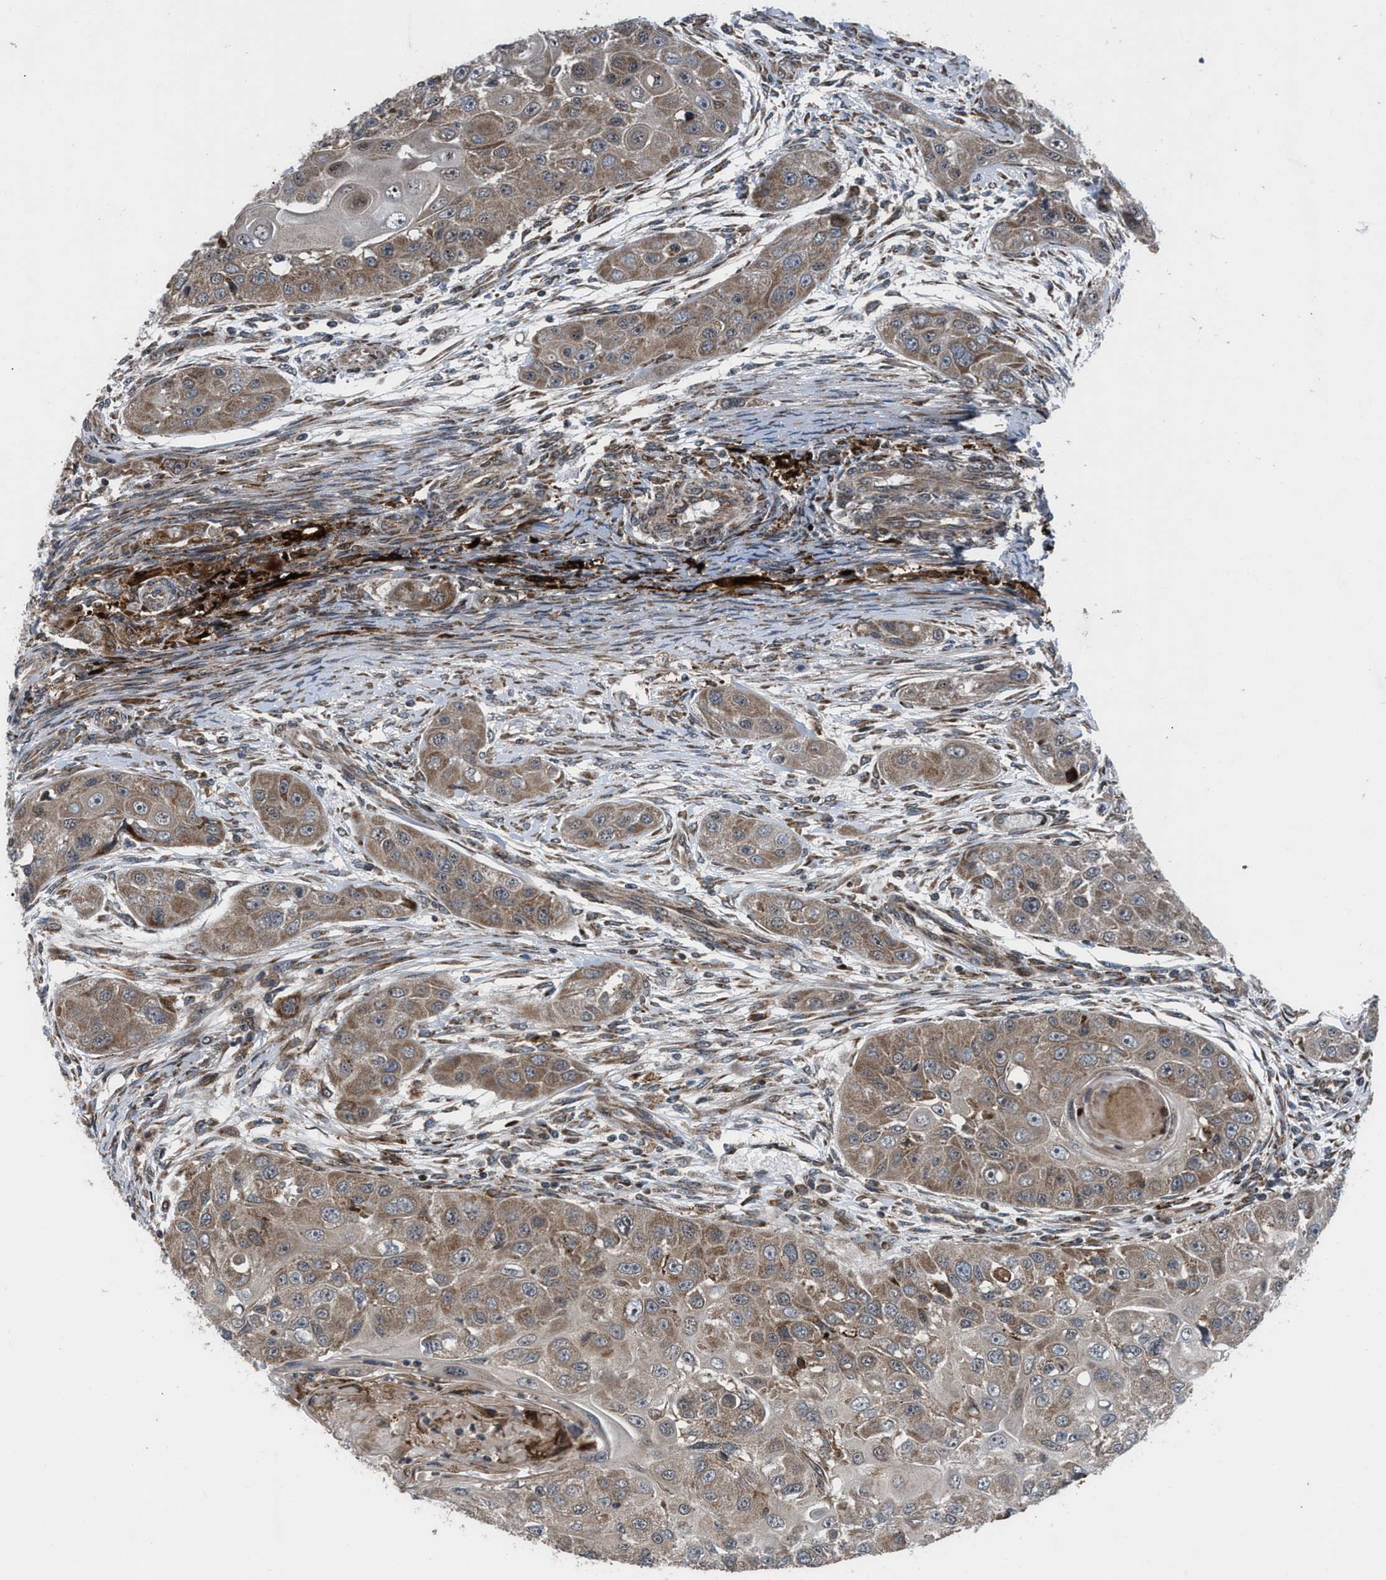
{"staining": {"intensity": "moderate", "quantity": ">75%", "location": "cytoplasmic/membranous"}, "tissue": "head and neck cancer", "cell_type": "Tumor cells", "image_type": "cancer", "snomed": [{"axis": "morphology", "description": "Normal tissue, NOS"}, {"axis": "morphology", "description": "Squamous cell carcinoma, NOS"}, {"axis": "topography", "description": "Skeletal muscle"}, {"axis": "topography", "description": "Head-Neck"}], "caption": "High-power microscopy captured an IHC micrograph of squamous cell carcinoma (head and neck), revealing moderate cytoplasmic/membranous expression in approximately >75% of tumor cells.", "gene": "AP3M2", "patient": {"sex": "male", "age": 51}}